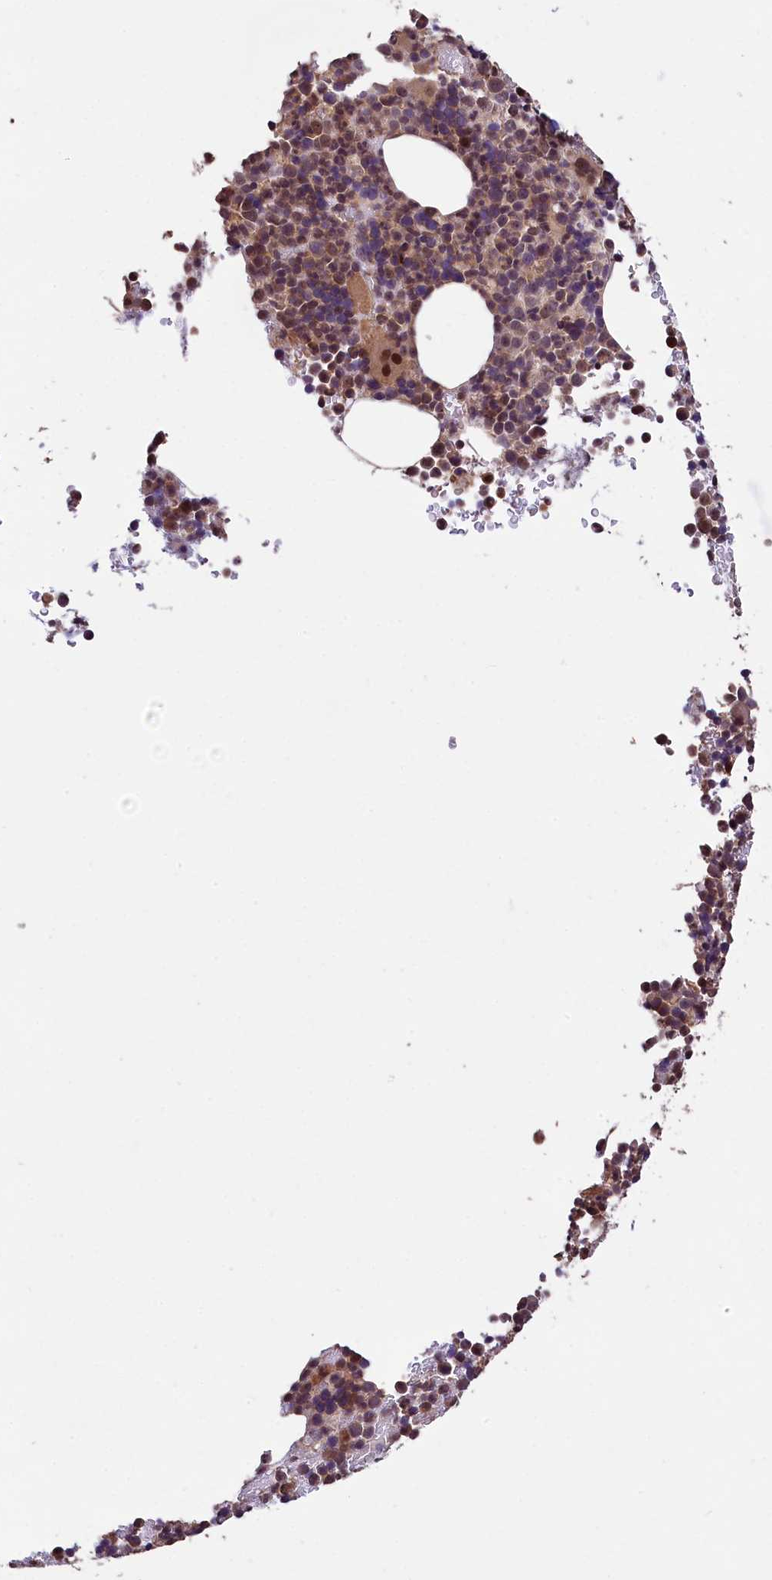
{"staining": {"intensity": "moderate", "quantity": "25%-75%", "location": "cytoplasmic/membranous"}, "tissue": "bone marrow", "cell_type": "Hematopoietic cells", "image_type": "normal", "snomed": [{"axis": "morphology", "description": "Normal tissue, NOS"}, {"axis": "topography", "description": "Bone marrow"}], "caption": "Protein expression analysis of unremarkable human bone marrow reveals moderate cytoplasmic/membranous positivity in about 25%-75% of hematopoietic cells. (Brightfield microscopy of DAB IHC at high magnification).", "gene": "PHAF1", "patient": {"sex": "female", "age": 82}}